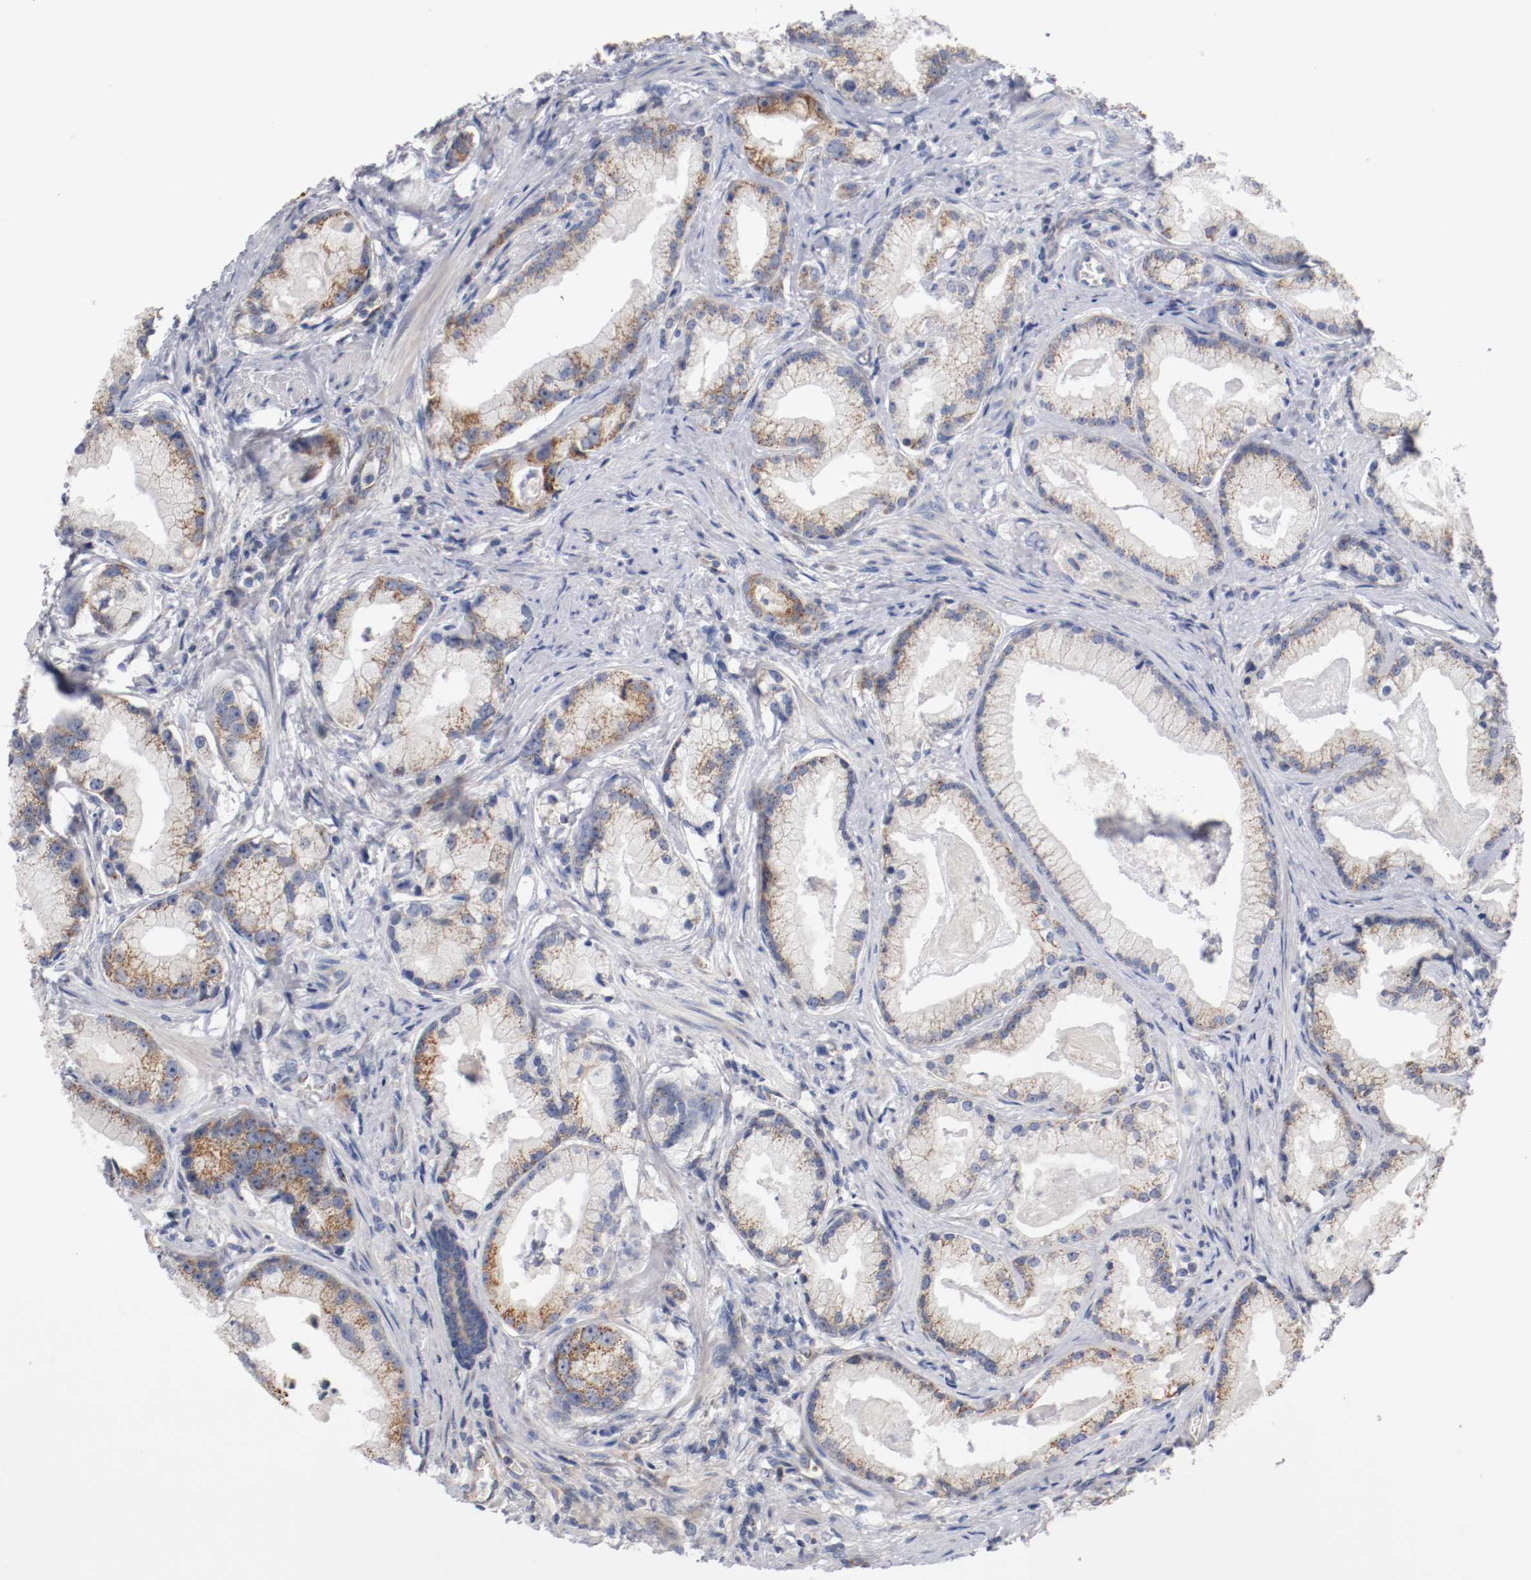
{"staining": {"intensity": "moderate", "quantity": ">75%", "location": "cytoplasmic/membranous"}, "tissue": "prostate cancer", "cell_type": "Tumor cells", "image_type": "cancer", "snomed": [{"axis": "morphology", "description": "Adenocarcinoma, Low grade"}, {"axis": "topography", "description": "Prostate"}], "caption": "Approximately >75% of tumor cells in prostate cancer (adenocarcinoma (low-grade)) display moderate cytoplasmic/membranous protein expression as visualized by brown immunohistochemical staining.", "gene": "PCSK6", "patient": {"sex": "male", "age": 59}}